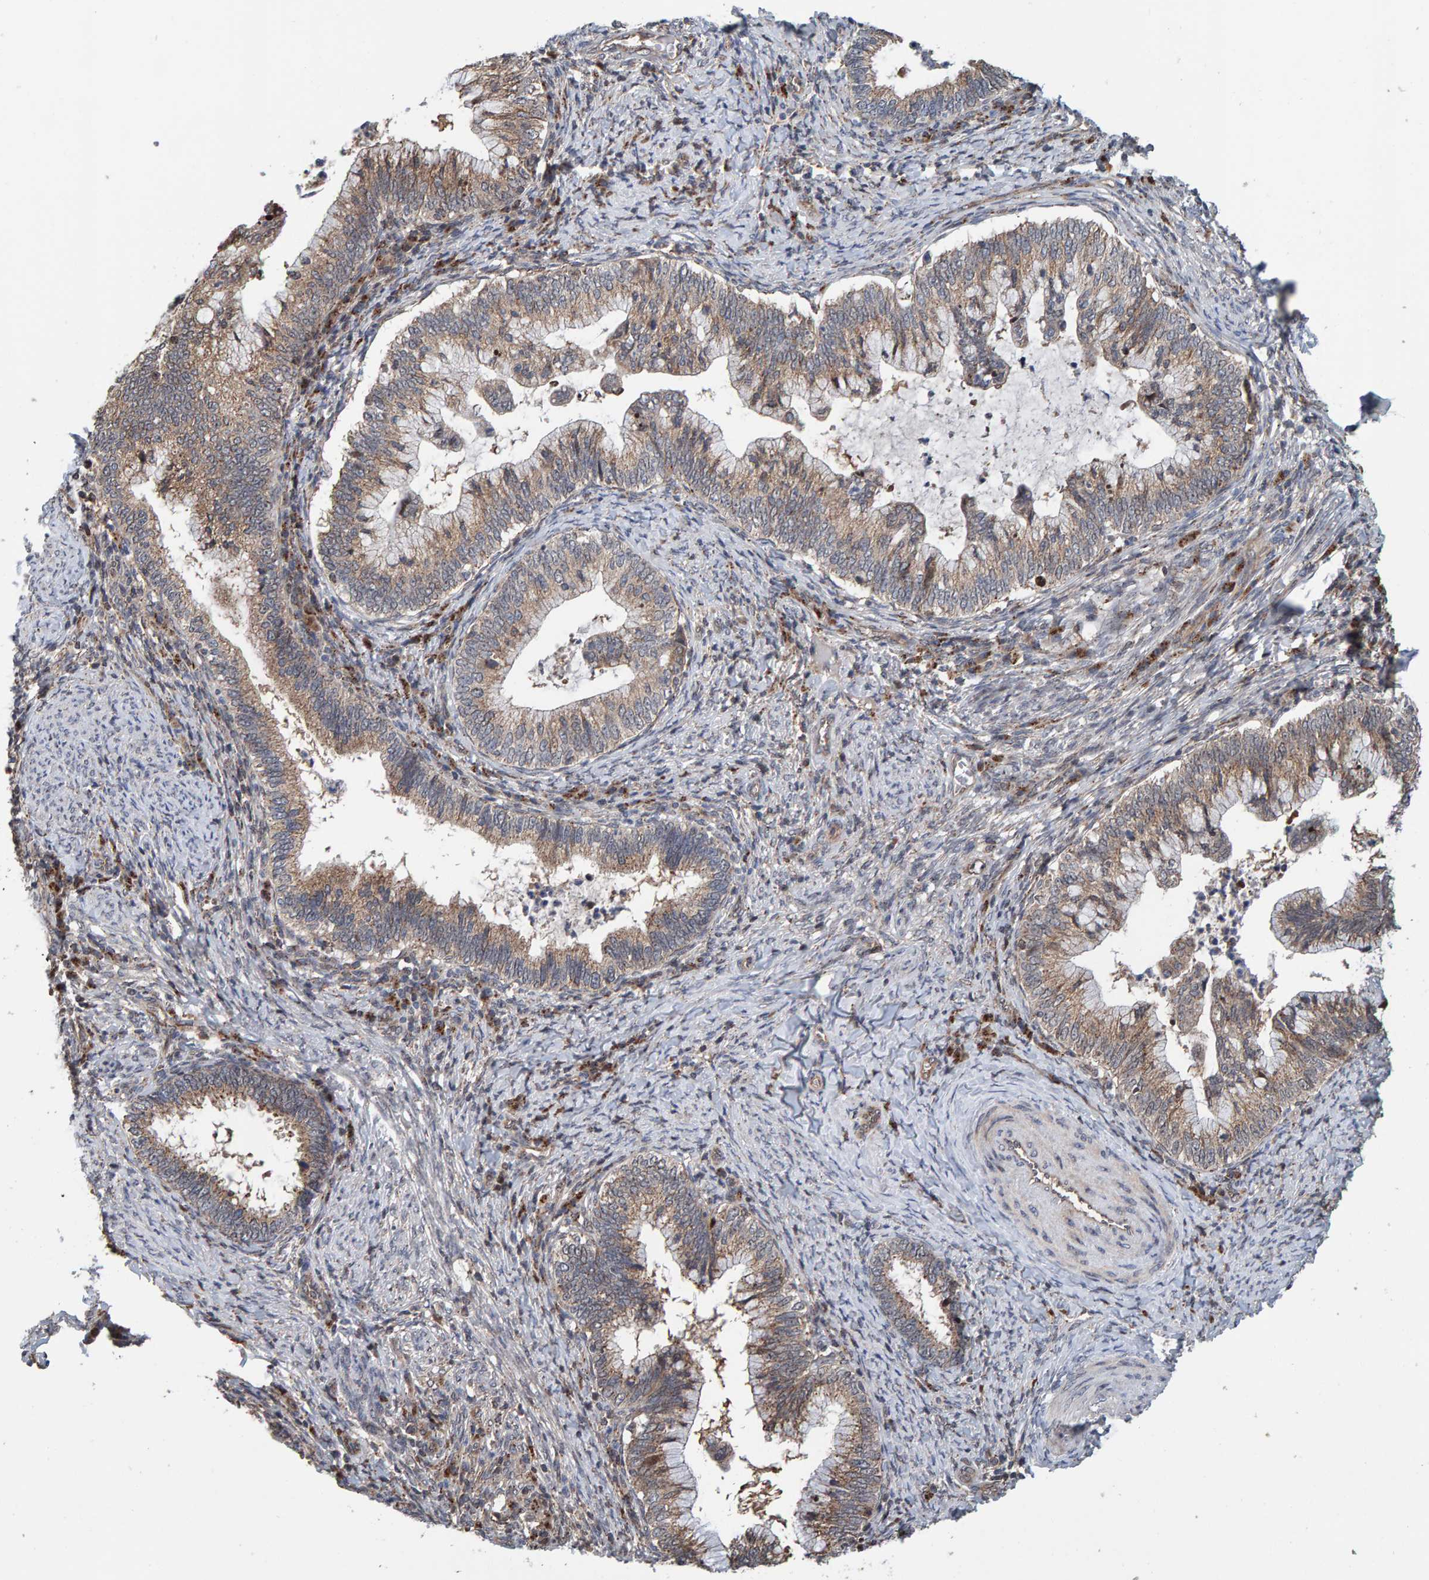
{"staining": {"intensity": "moderate", "quantity": ">75%", "location": "cytoplasmic/membranous"}, "tissue": "cervical cancer", "cell_type": "Tumor cells", "image_type": "cancer", "snomed": [{"axis": "morphology", "description": "Adenocarcinoma, NOS"}, {"axis": "topography", "description": "Cervix"}], "caption": "A micrograph showing moderate cytoplasmic/membranous staining in approximately >75% of tumor cells in cervical adenocarcinoma, as visualized by brown immunohistochemical staining.", "gene": "CCDC25", "patient": {"sex": "female", "age": 36}}